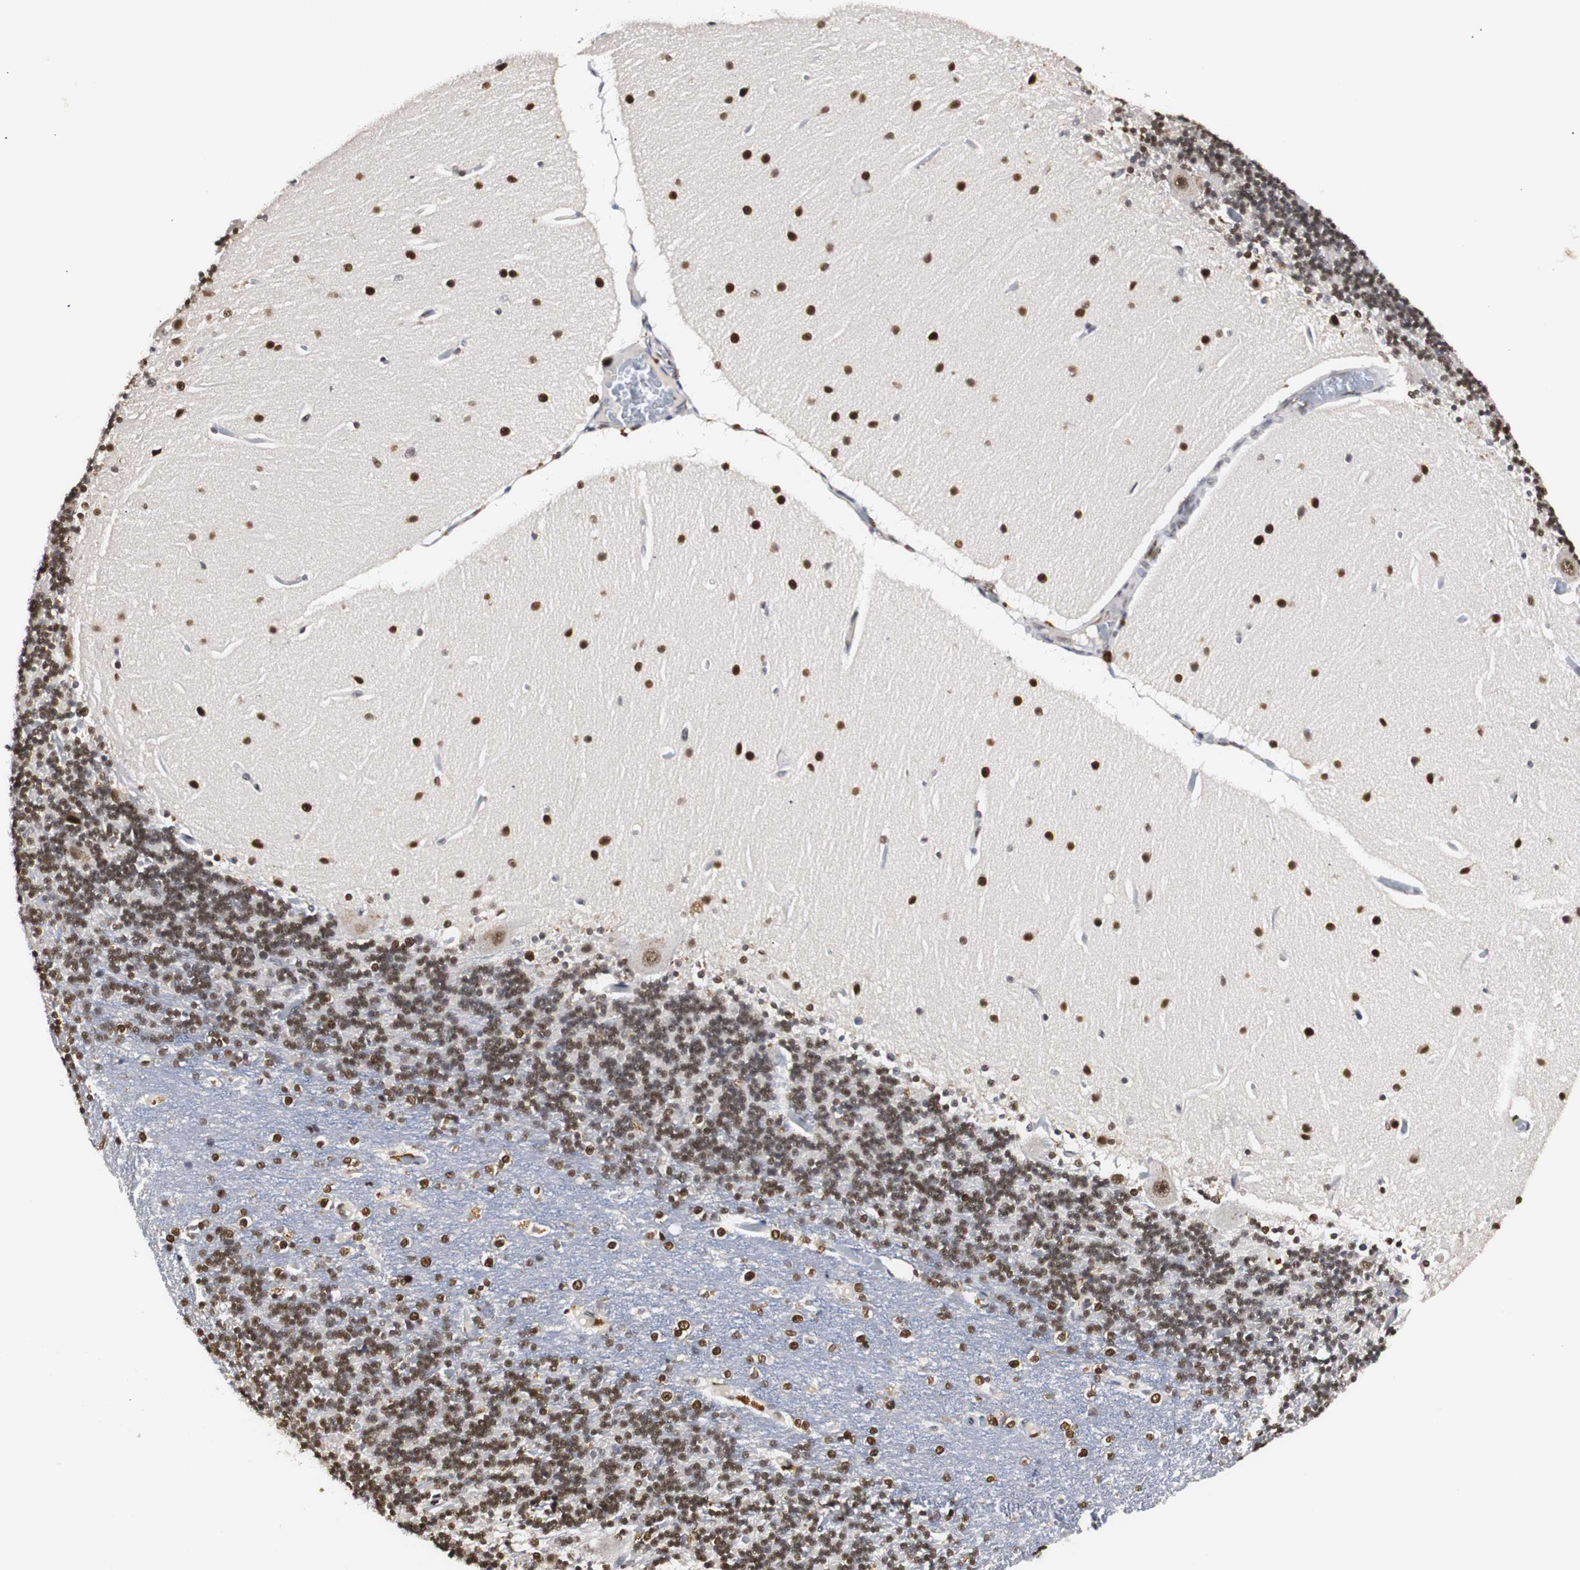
{"staining": {"intensity": "strong", "quantity": ">75%", "location": "nuclear"}, "tissue": "cerebellum", "cell_type": "Cells in granular layer", "image_type": "normal", "snomed": [{"axis": "morphology", "description": "Normal tissue, NOS"}, {"axis": "topography", "description": "Cerebellum"}], "caption": "Brown immunohistochemical staining in unremarkable human cerebellum shows strong nuclear staining in approximately >75% of cells in granular layer.", "gene": "ZFC3H1", "patient": {"sex": "female", "age": 54}}